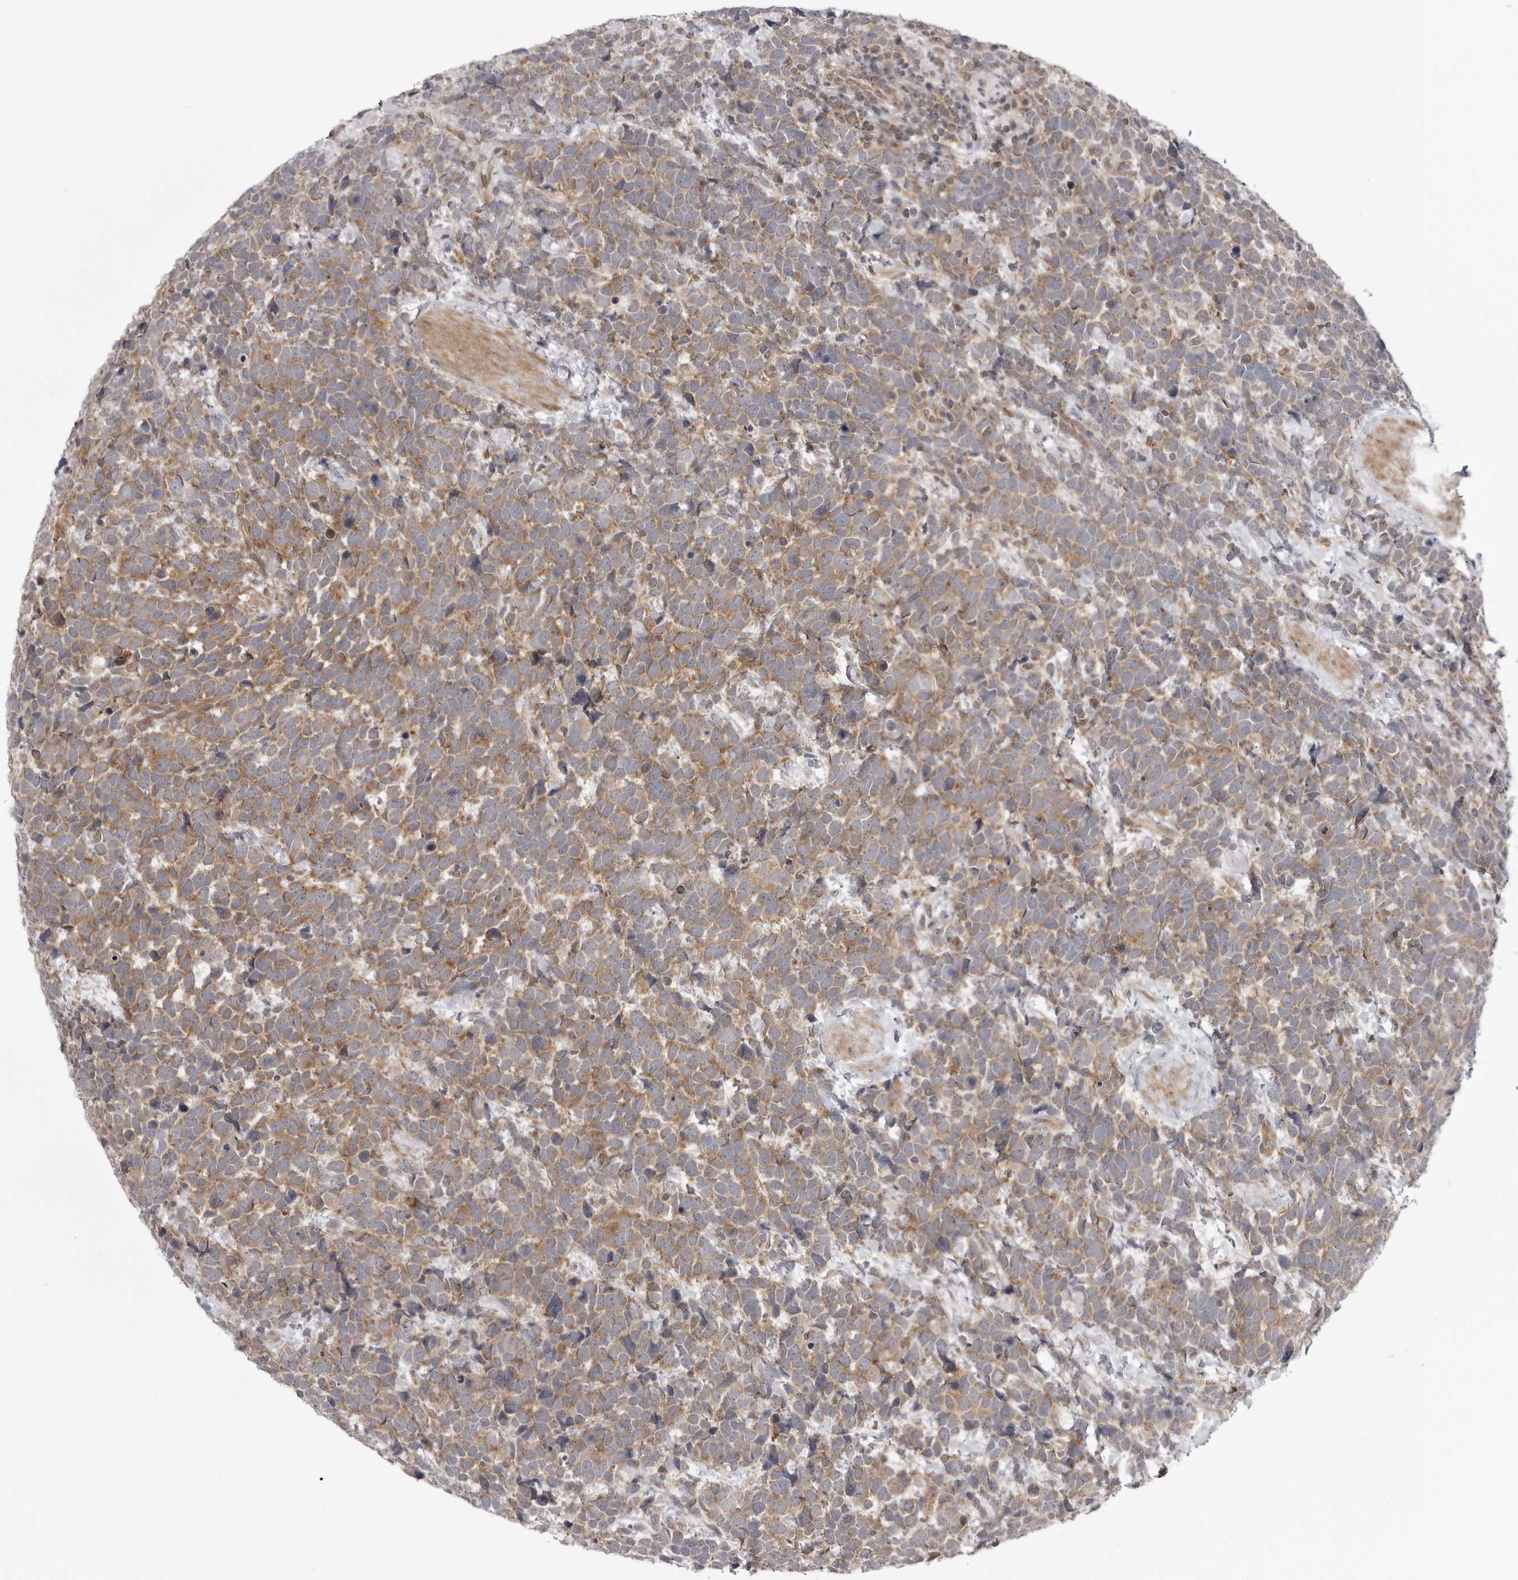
{"staining": {"intensity": "moderate", "quantity": ">75%", "location": "cytoplasmic/membranous"}, "tissue": "urothelial cancer", "cell_type": "Tumor cells", "image_type": "cancer", "snomed": [{"axis": "morphology", "description": "Urothelial carcinoma, High grade"}, {"axis": "topography", "description": "Urinary bladder"}], "caption": "Urothelial carcinoma (high-grade) stained with DAB (3,3'-diaminobenzidine) IHC demonstrates medium levels of moderate cytoplasmic/membranous expression in about >75% of tumor cells. Immunohistochemistry (ihc) stains the protein of interest in brown and the nuclei are stained blue.", "gene": "CCDC18", "patient": {"sex": "female", "age": 82}}